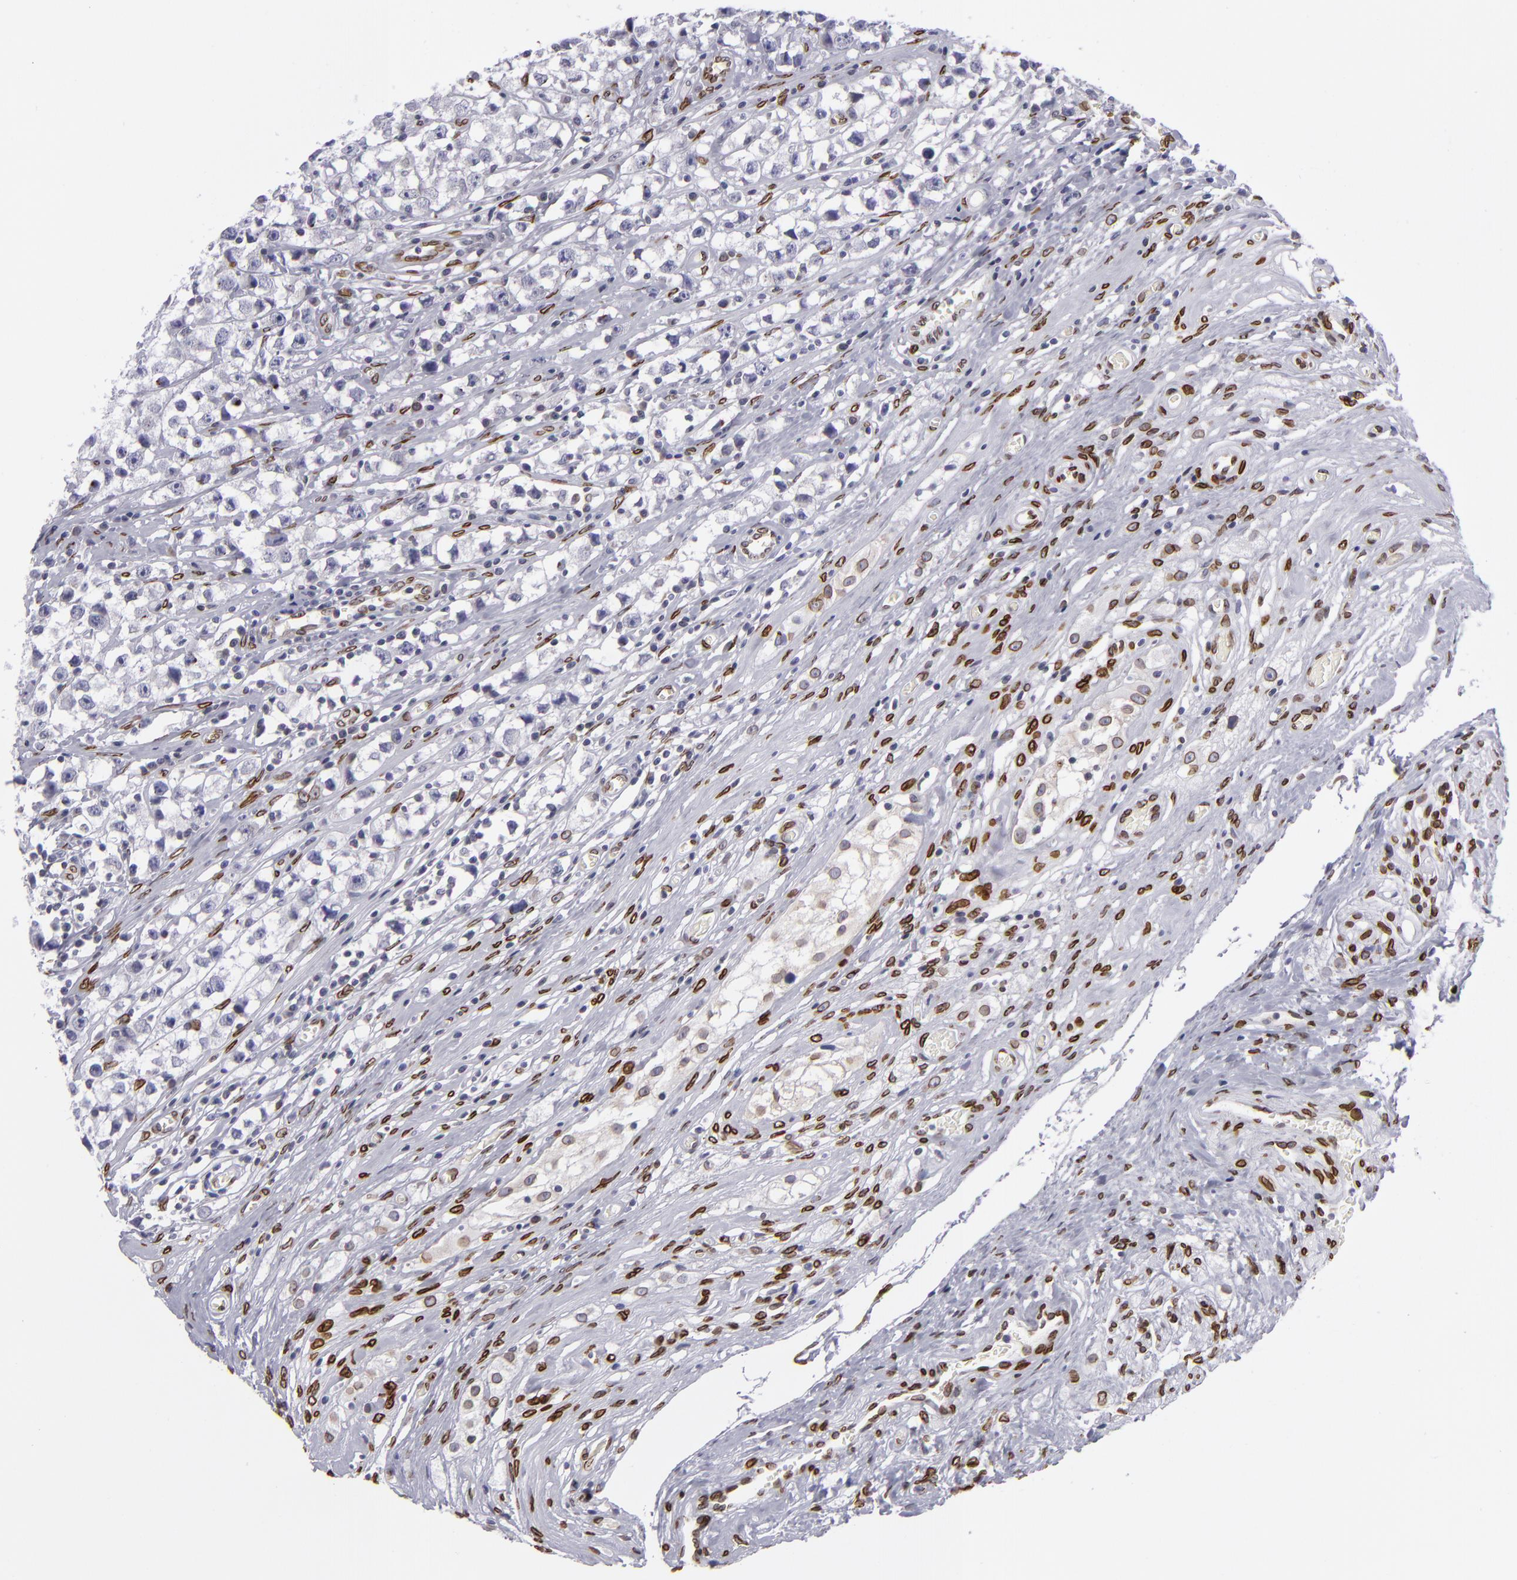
{"staining": {"intensity": "negative", "quantity": "none", "location": "none"}, "tissue": "testis cancer", "cell_type": "Tumor cells", "image_type": "cancer", "snomed": [{"axis": "morphology", "description": "Seminoma, NOS"}, {"axis": "topography", "description": "Testis"}], "caption": "This is an immunohistochemistry (IHC) image of human testis seminoma. There is no positivity in tumor cells.", "gene": "EMD", "patient": {"sex": "male", "age": 35}}